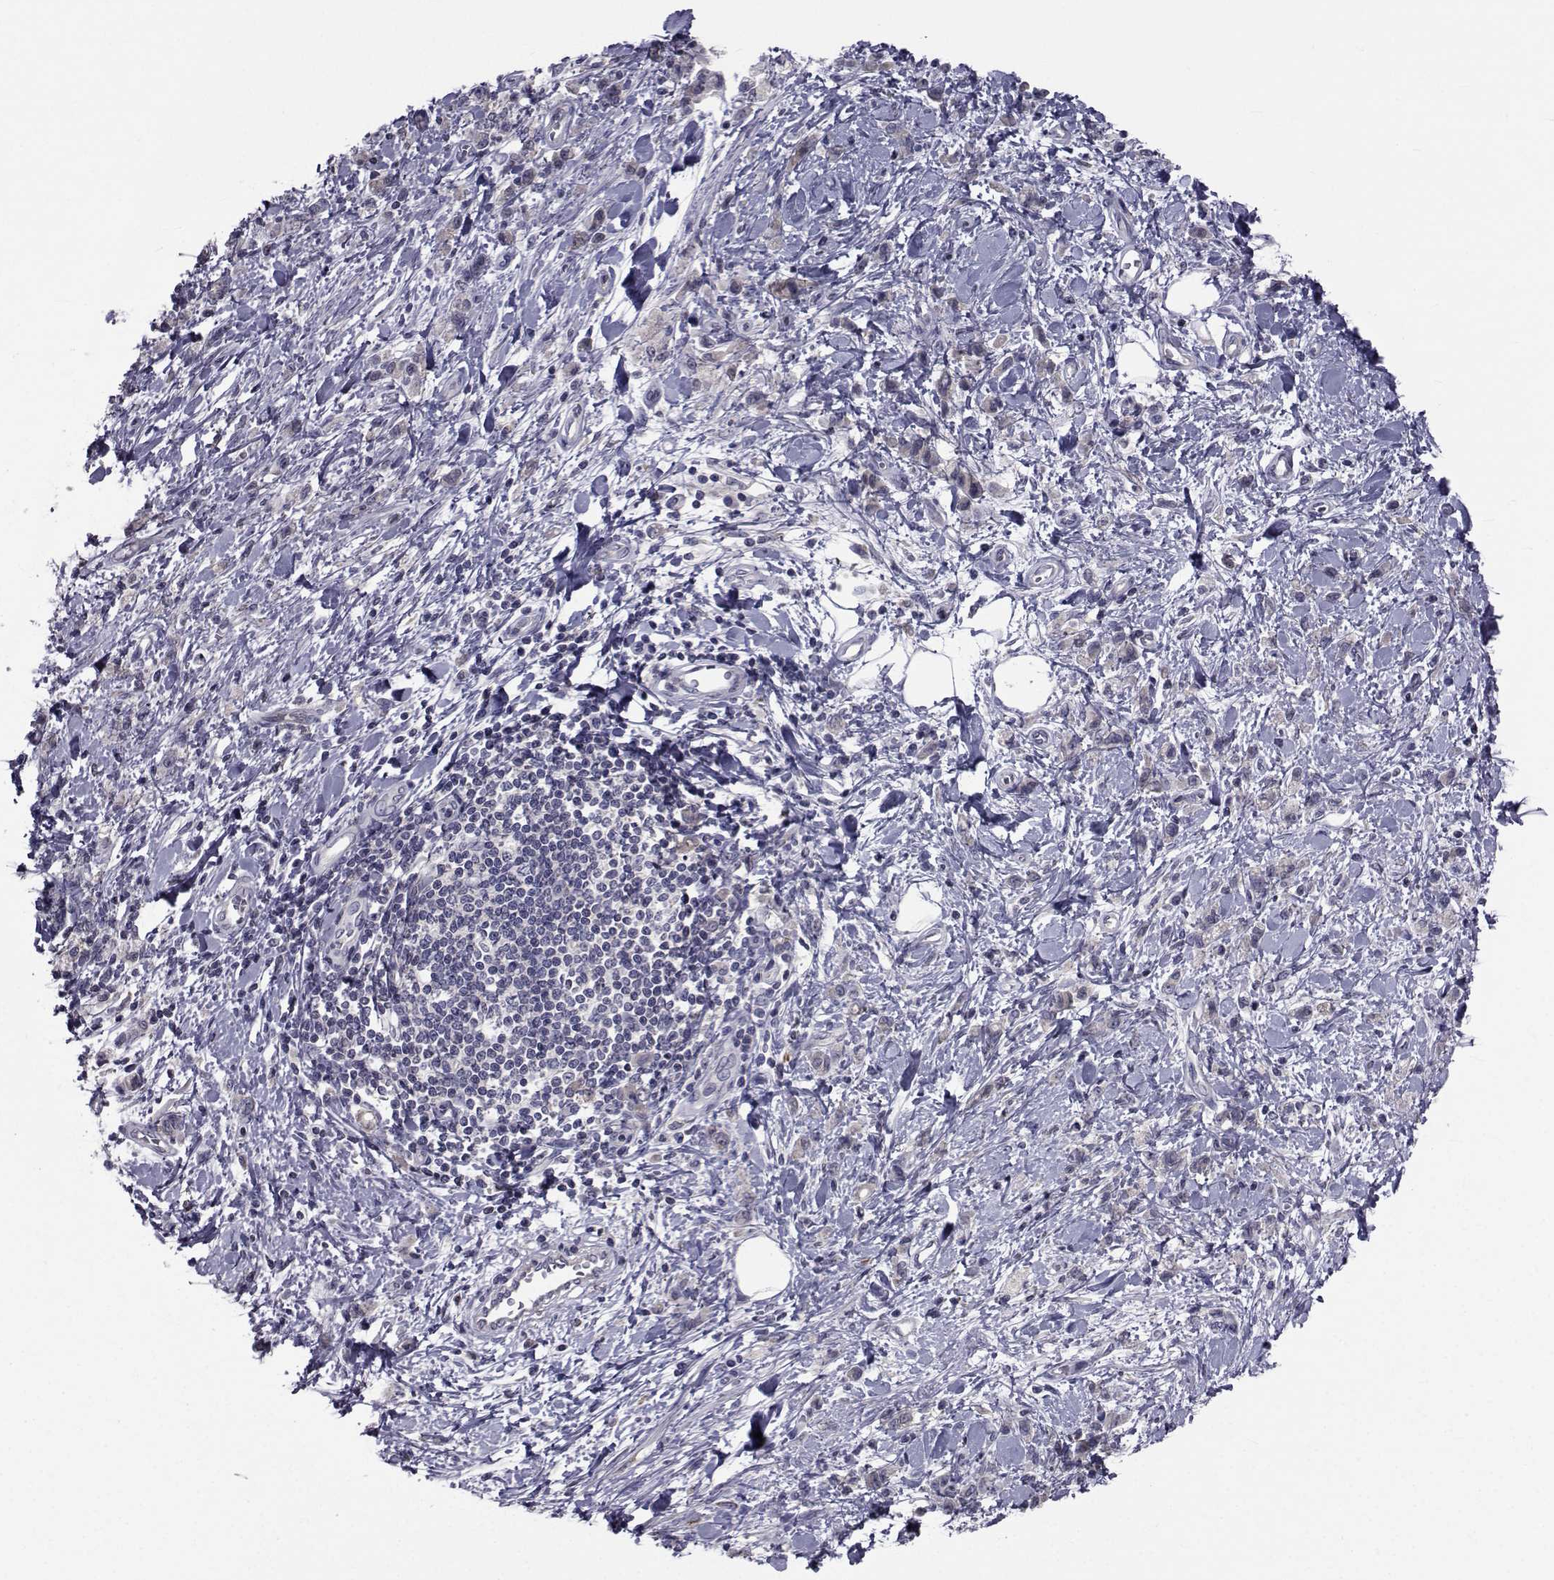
{"staining": {"intensity": "weak", "quantity": ">75%", "location": "cytoplasmic/membranous"}, "tissue": "stomach cancer", "cell_type": "Tumor cells", "image_type": "cancer", "snomed": [{"axis": "morphology", "description": "Adenocarcinoma, NOS"}, {"axis": "topography", "description": "Stomach"}], "caption": "Immunohistochemistry (IHC) staining of adenocarcinoma (stomach), which shows low levels of weak cytoplasmic/membranous positivity in approximately >75% of tumor cells indicating weak cytoplasmic/membranous protein staining. The staining was performed using DAB (brown) for protein detection and nuclei were counterstained in hematoxylin (blue).", "gene": "SLC30A10", "patient": {"sex": "male", "age": 77}}